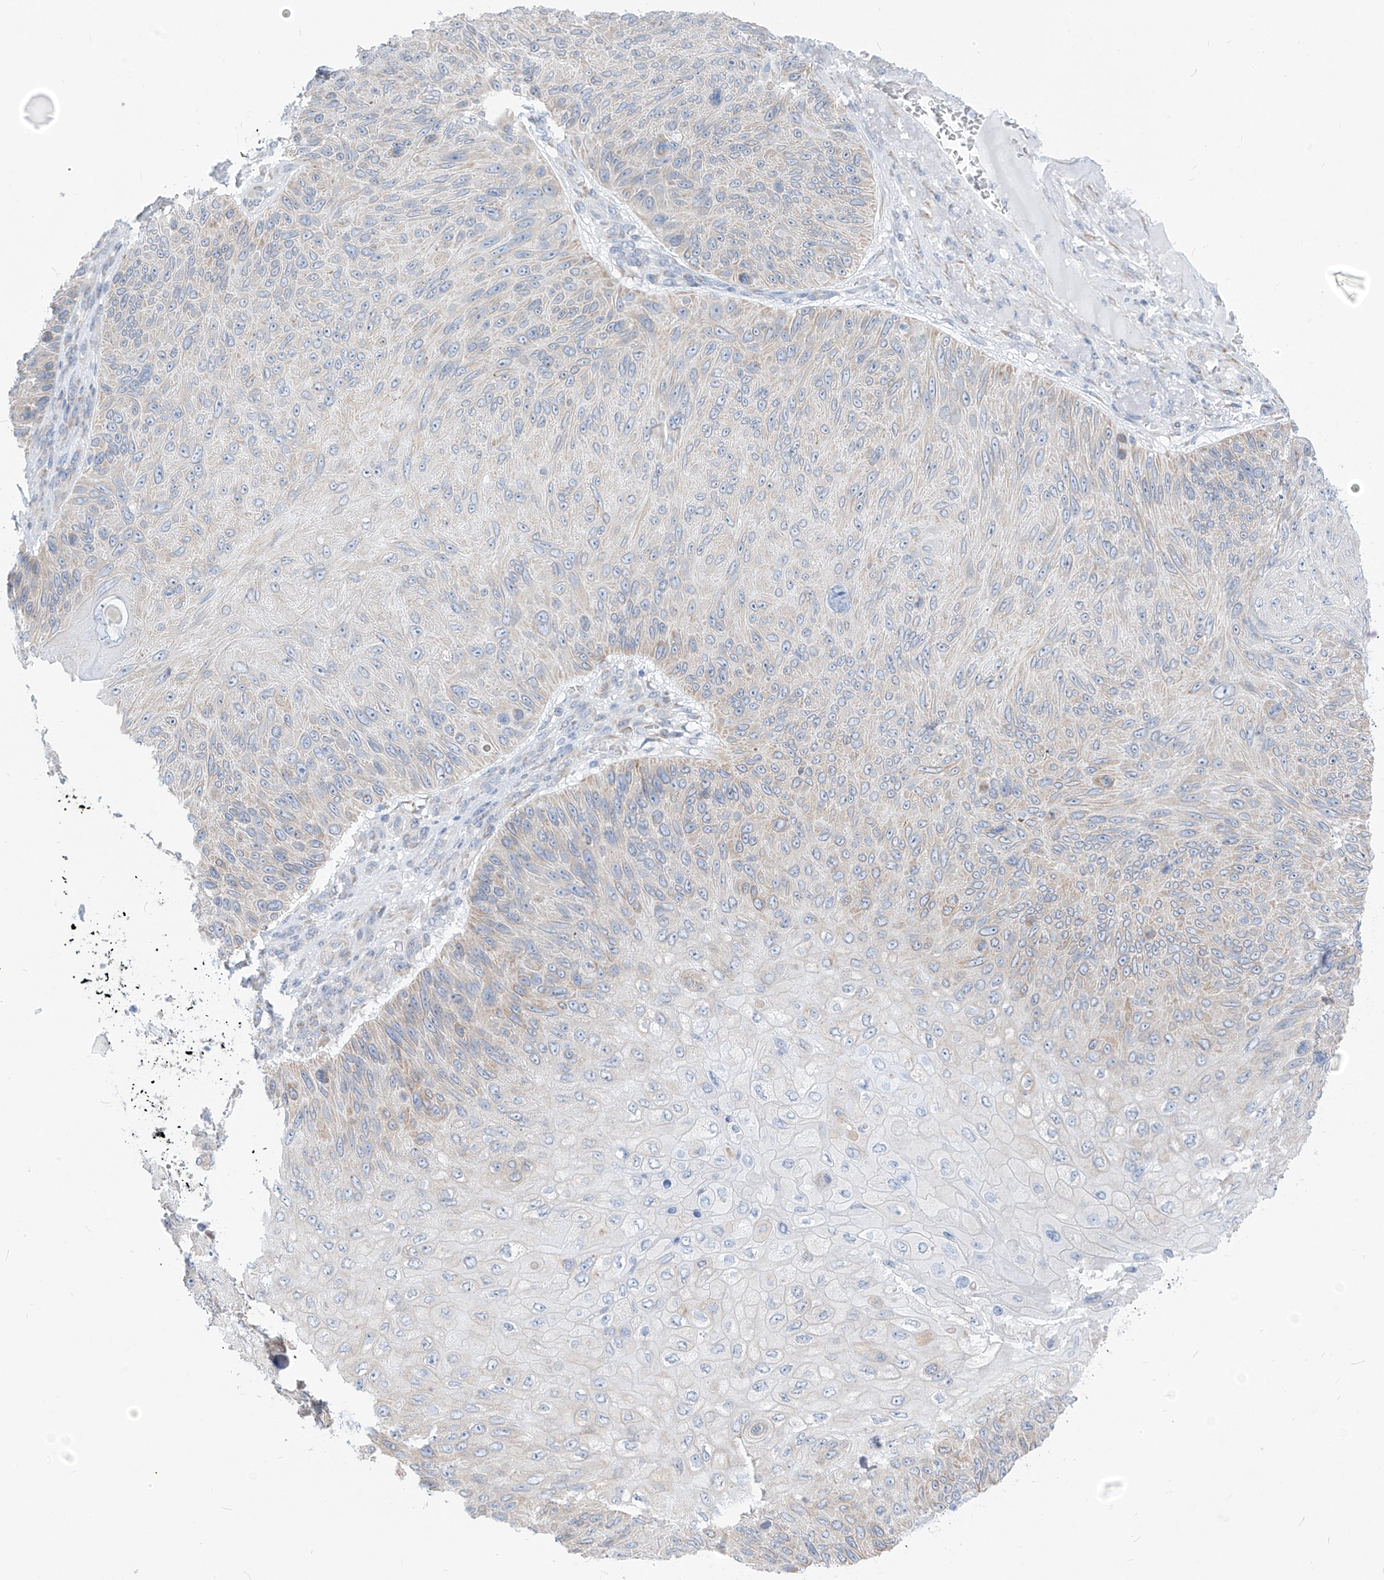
{"staining": {"intensity": "weak", "quantity": "<25%", "location": "cytoplasmic/membranous"}, "tissue": "skin cancer", "cell_type": "Tumor cells", "image_type": "cancer", "snomed": [{"axis": "morphology", "description": "Squamous cell carcinoma, NOS"}, {"axis": "topography", "description": "Skin"}], "caption": "There is no significant staining in tumor cells of skin cancer (squamous cell carcinoma). The staining was performed using DAB (3,3'-diaminobenzidine) to visualize the protein expression in brown, while the nuclei were stained in blue with hematoxylin (Magnification: 20x).", "gene": "RCN2", "patient": {"sex": "female", "age": 88}}